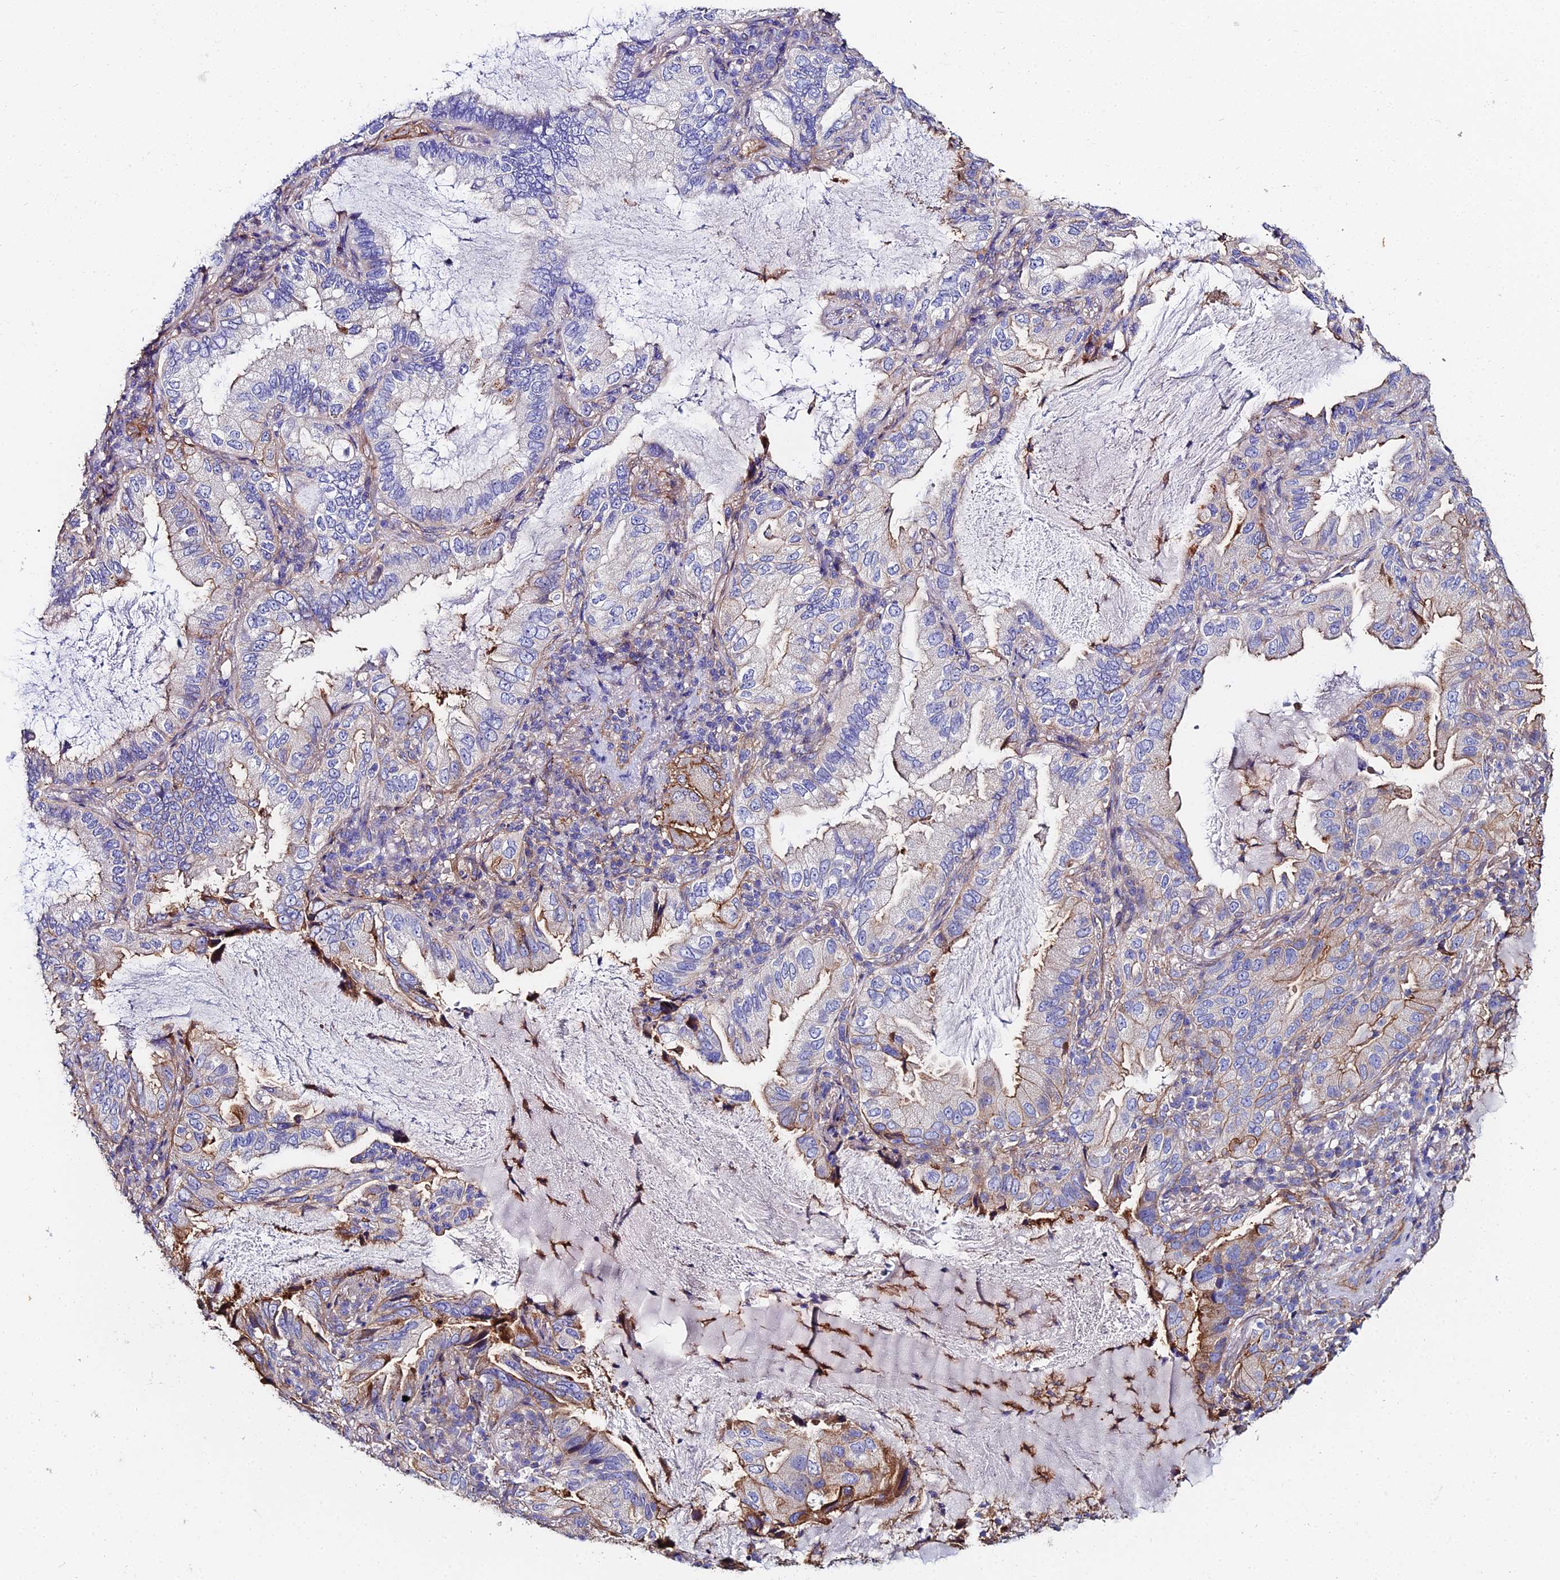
{"staining": {"intensity": "moderate", "quantity": "<25%", "location": "cytoplasmic/membranous"}, "tissue": "lung cancer", "cell_type": "Tumor cells", "image_type": "cancer", "snomed": [{"axis": "morphology", "description": "Adenocarcinoma, NOS"}, {"axis": "topography", "description": "Lung"}], "caption": "Lung adenocarcinoma stained with IHC exhibits moderate cytoplasmic/membranous staining in about <25% of tumor cells. The protein is shown in brown color, while the nuclei are stained blue.", "gene": "C6", "patient": {"sex": "female", "age": 69}}